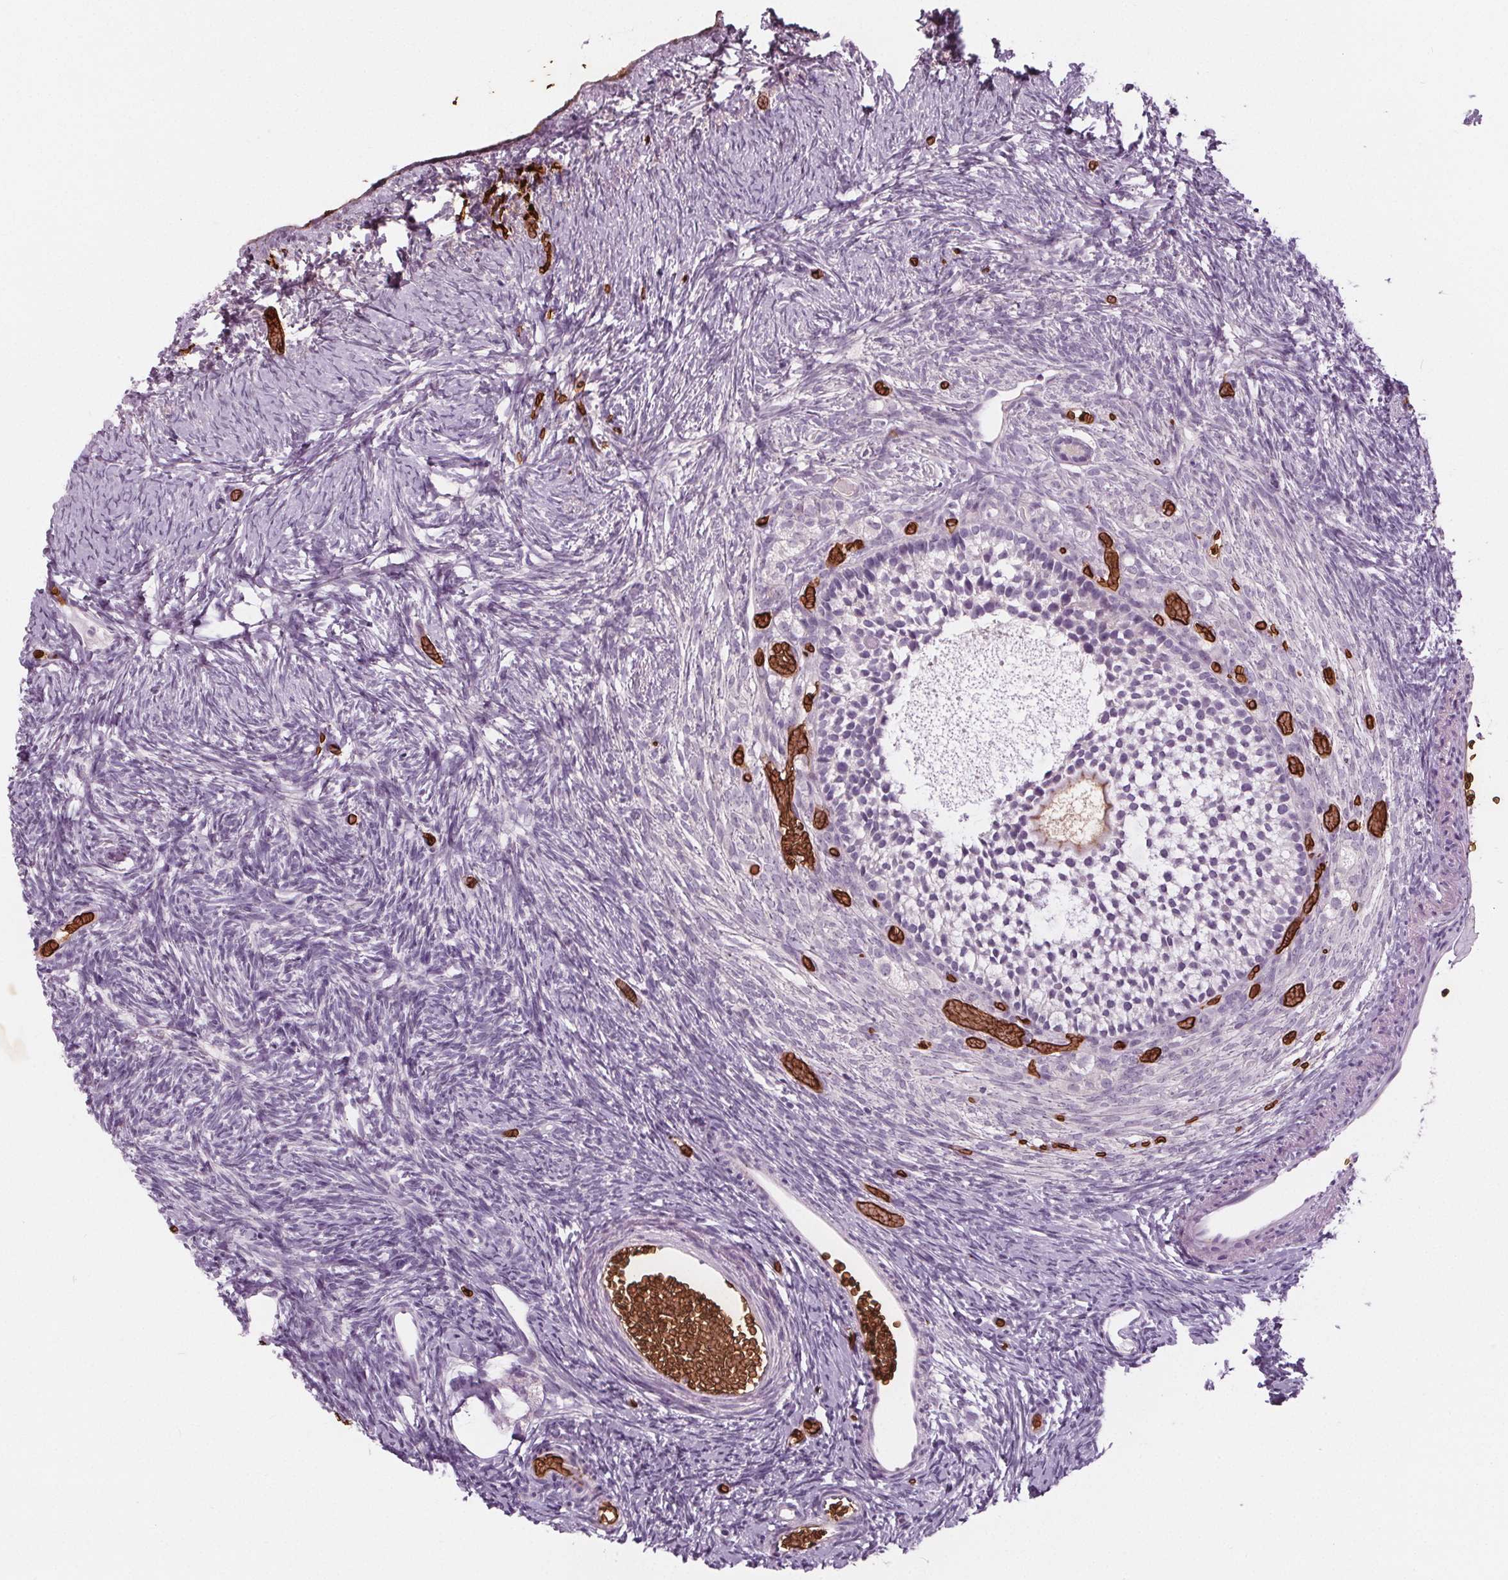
{"staining": {"intensity": "negative", "quantity": "none", "location": "none"}, "tissue": "ovary", "cell_type": "Follicle cells", "image_type": "normal", "snomed": [{"axis": "morphology", "description": "Normal tissue, NOS"}, {"axis": "topography", "description": "Ovary"}], "caption": "The photomicrograph shows no significant staining in follicle cells of ovary.", "gene": "SLC4A1", "patient": {"sex": "female", "age": 39}}